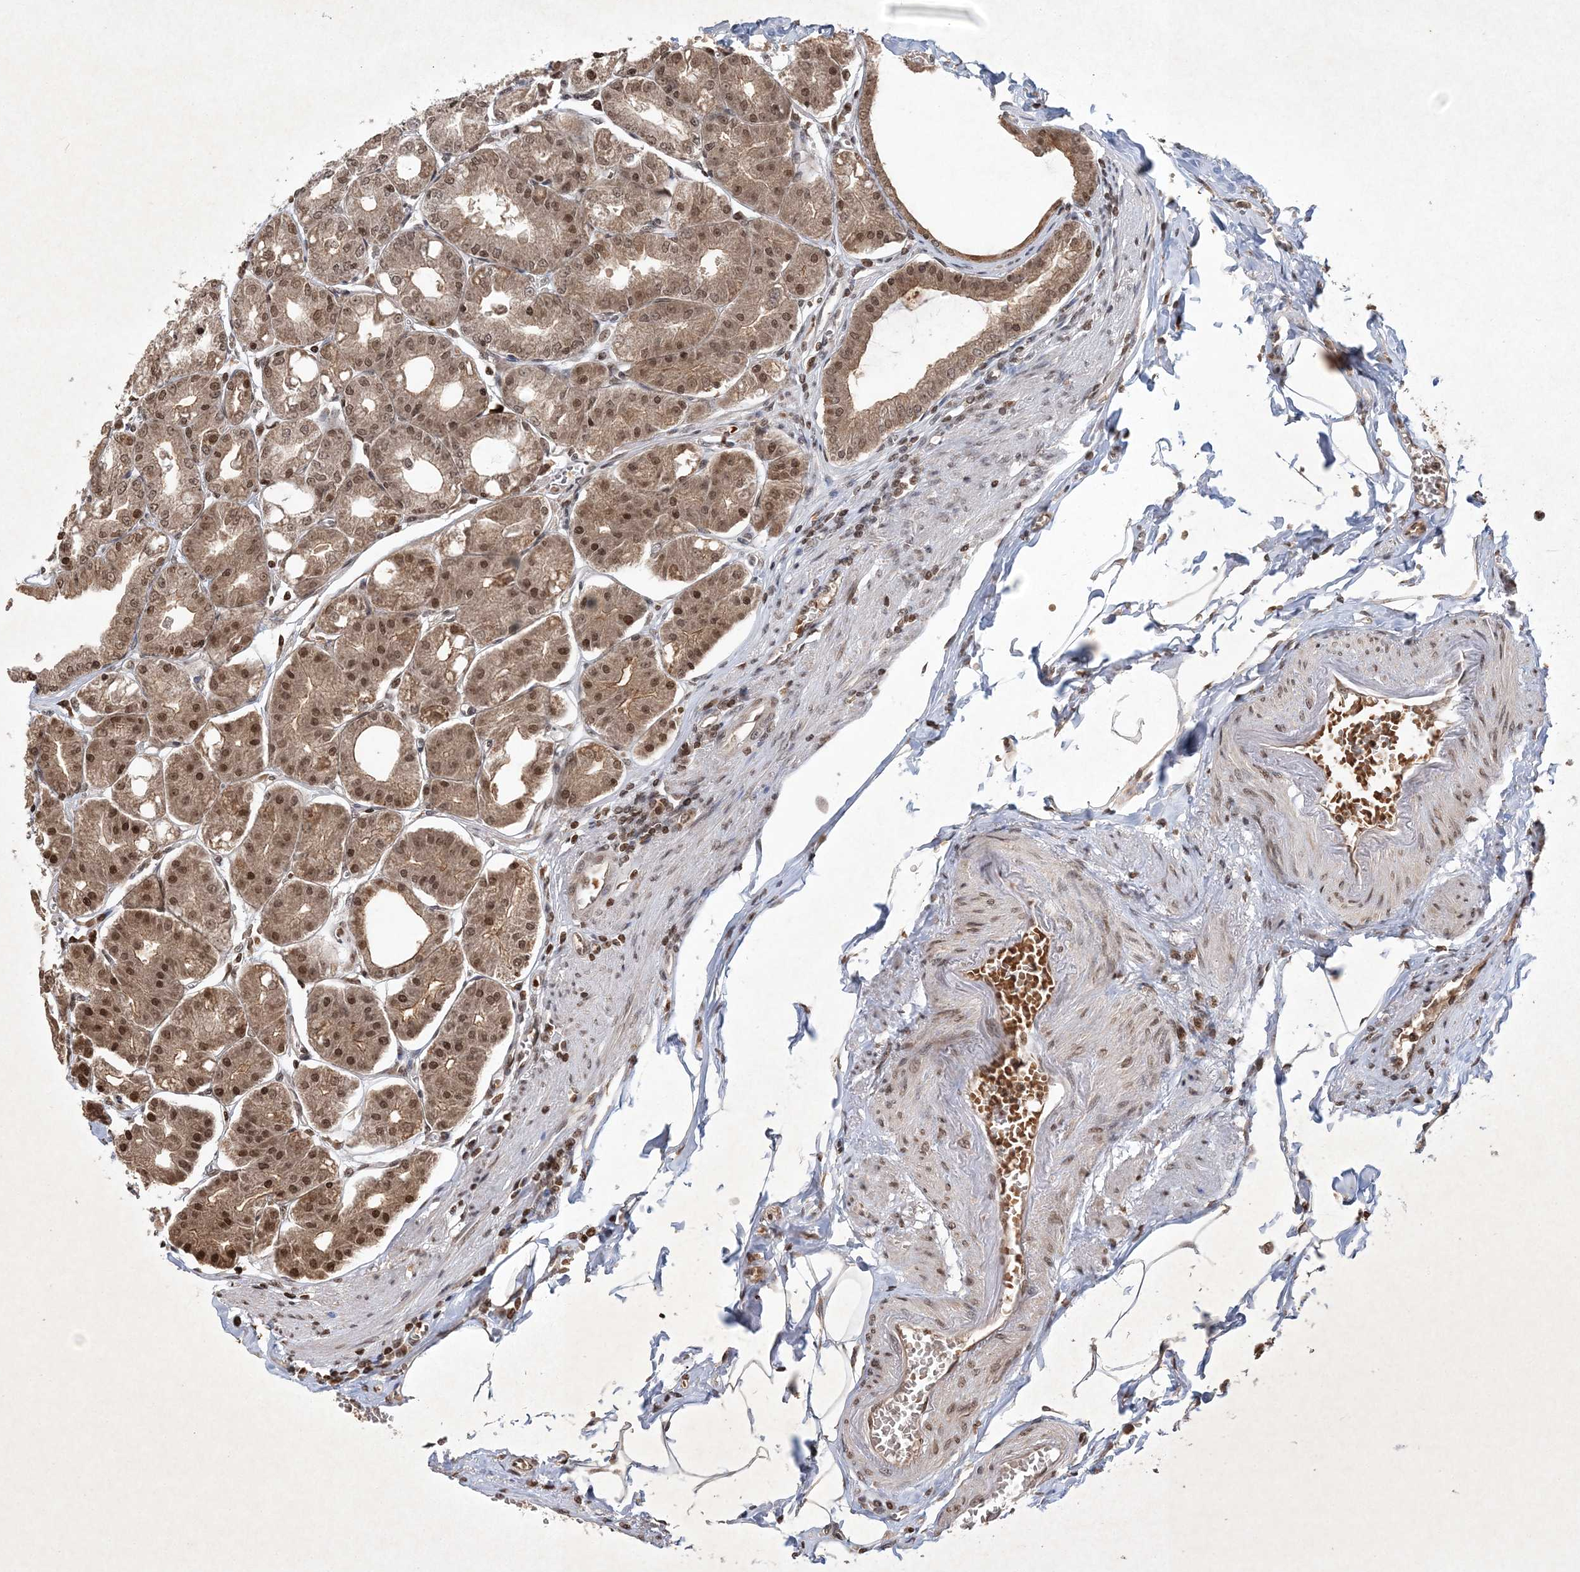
{"staining": {"intensity": "moderate", "quantity": ">75%", "location": "cytoplasmic/membranous,nuclear"}, "tissue": "stomach", "cell_type": "Glandular cells", "image_type": "normal", "snomed": [{"axis": "morphology", "description": "Normal tissue, NOS"}, {"axis": "topography", "description": "Stomach, lower"}], "caption": "The image demonstrates immunohistochemical staining of unremarkable stomach. There is moderate cytoplasmic/membranous,nuclear expression is present in about >75% of glandular cells.", "gene": "NEDD9", "patient": {"sex": "male", "age": 71}}